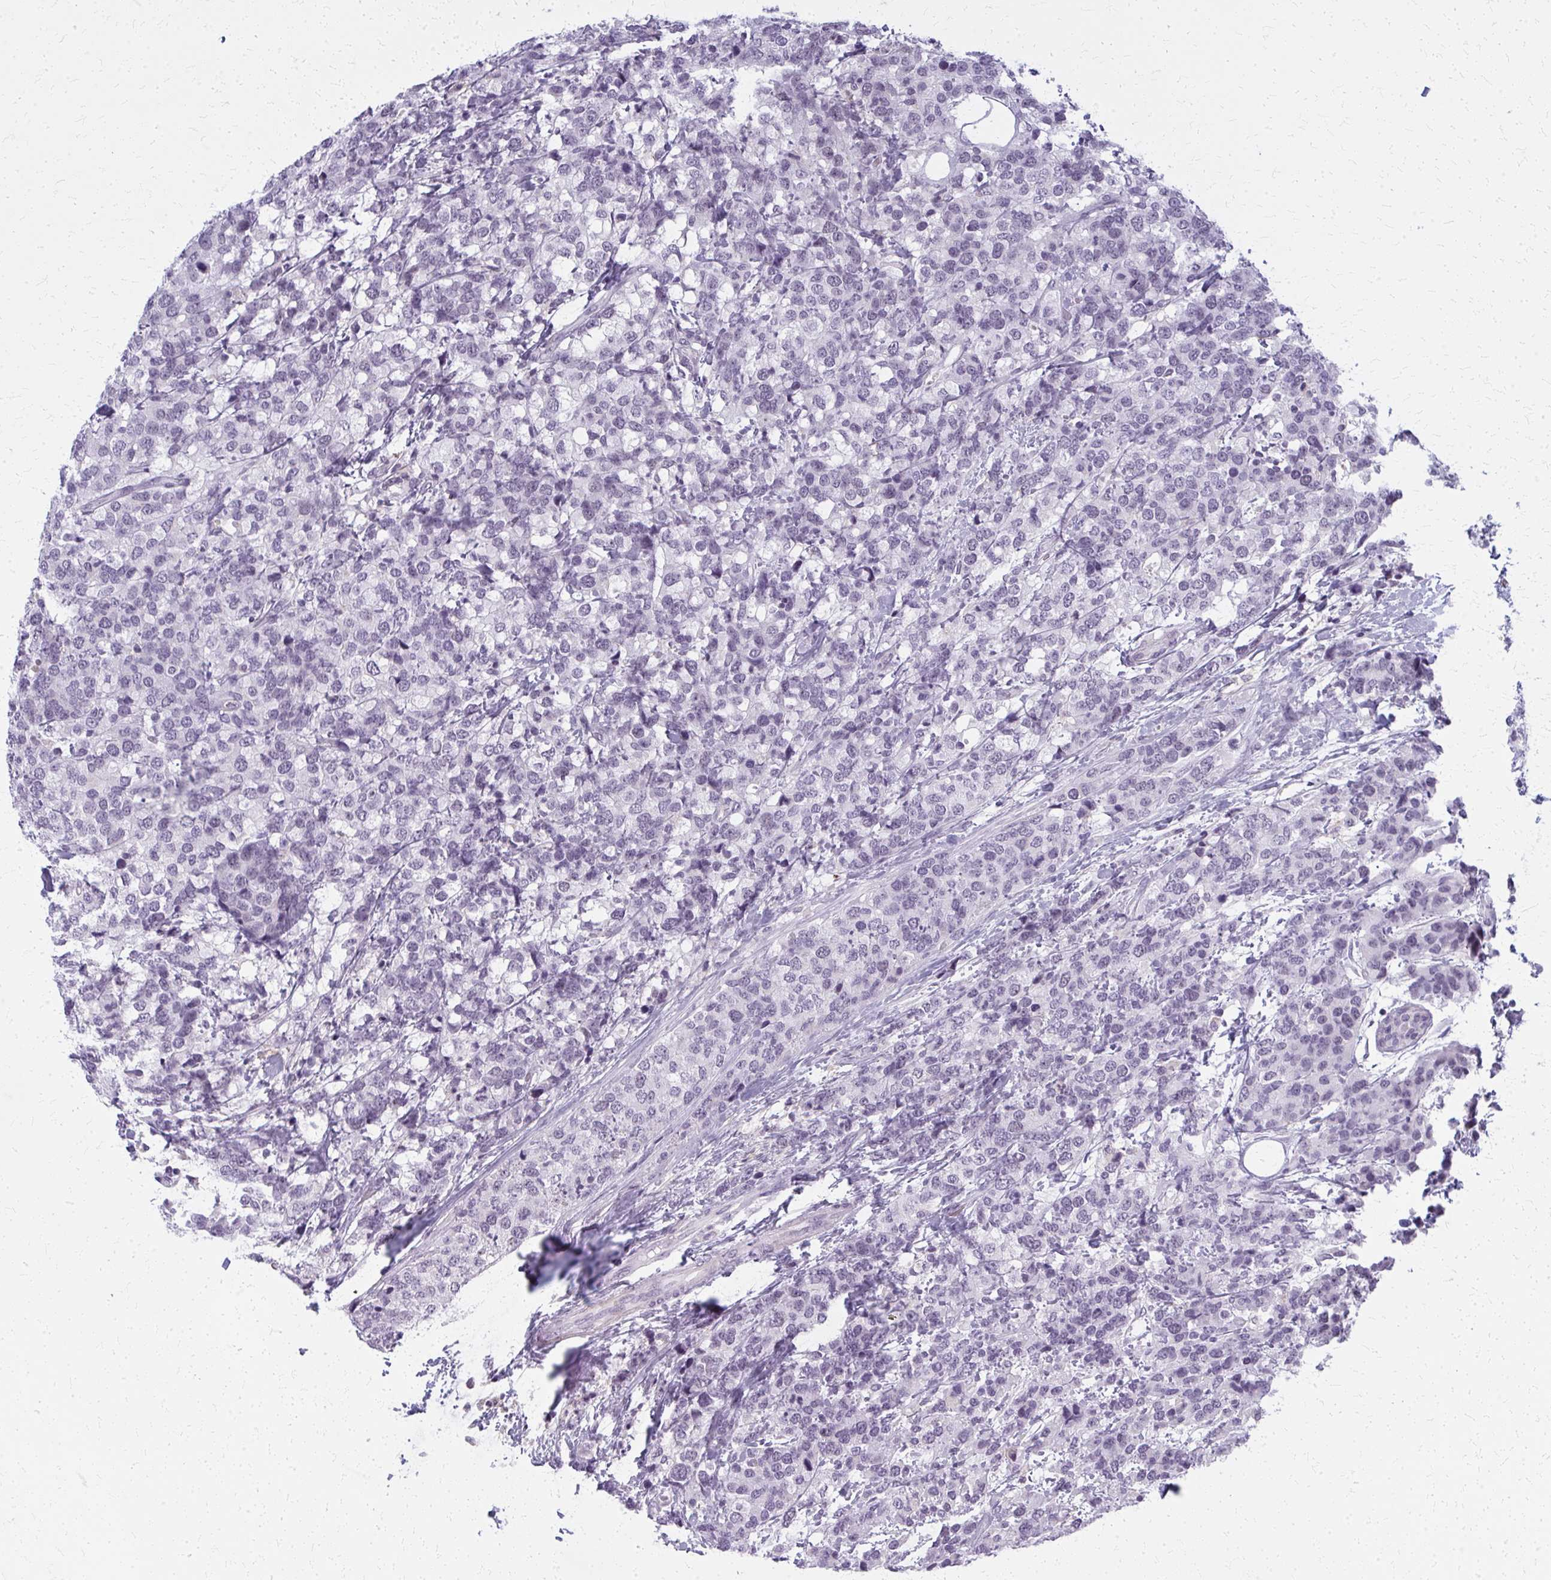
{"staining": {"intensity": "negative", "quantity": "none", "location": "none"}, "tissue": "breast cancer", "cell_type": "Tumor cells", "image_type": "cancer", "snomed": [{"axis": "morphology", "description": "Lobular carcinoma"}, {"axis": "topography", "description": "Breast"}], "caption": "IHC image of human lobular carcinoma (breast) stained for a protein (brown), which reveals no staining in tumor cells.", "gene": "CASQ2", "patient": {"sex": "female", "age": 59}}